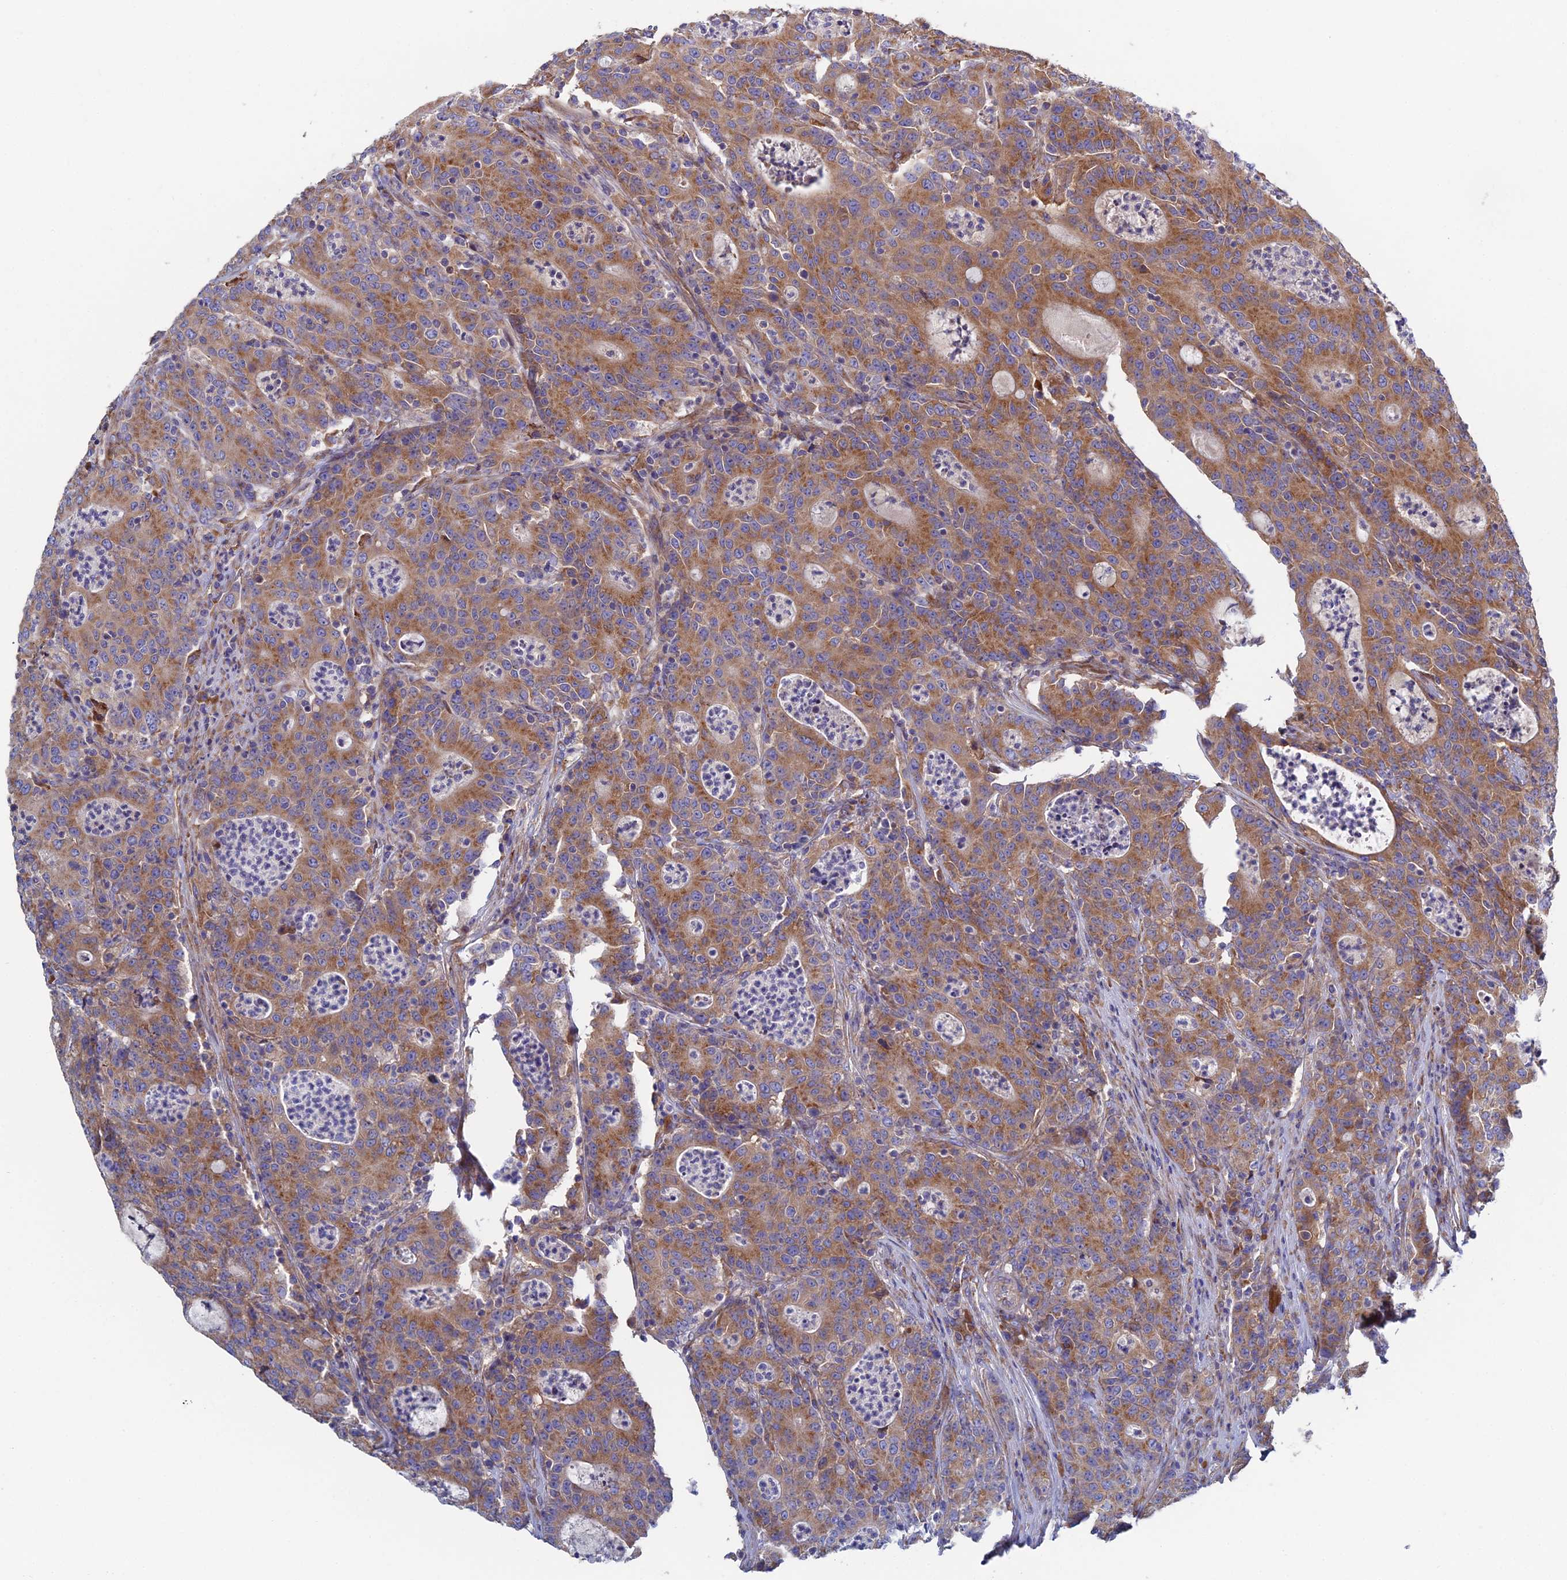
{"staining": {"intensity": "moderate", "quantity": ">75%", "location": "cytoplasmic/membranous"}, "tissue": "colorectal cancer", "cell_type": "Tumor cells", "image_type": "cancer", "snomed": [{"axis": "morphology", "description": "Adenocarcinoma, NOS"}, {"axis": "topography", "description": "Colon"}], "caption": "Human colorectal cancer stained with a brown dye shows moderate cytoplasmic/membranous positive positivity in approximately >75% of tumor cells.", "gene": "CLCN3", "patient": {"sex": "male", "age": 83}}